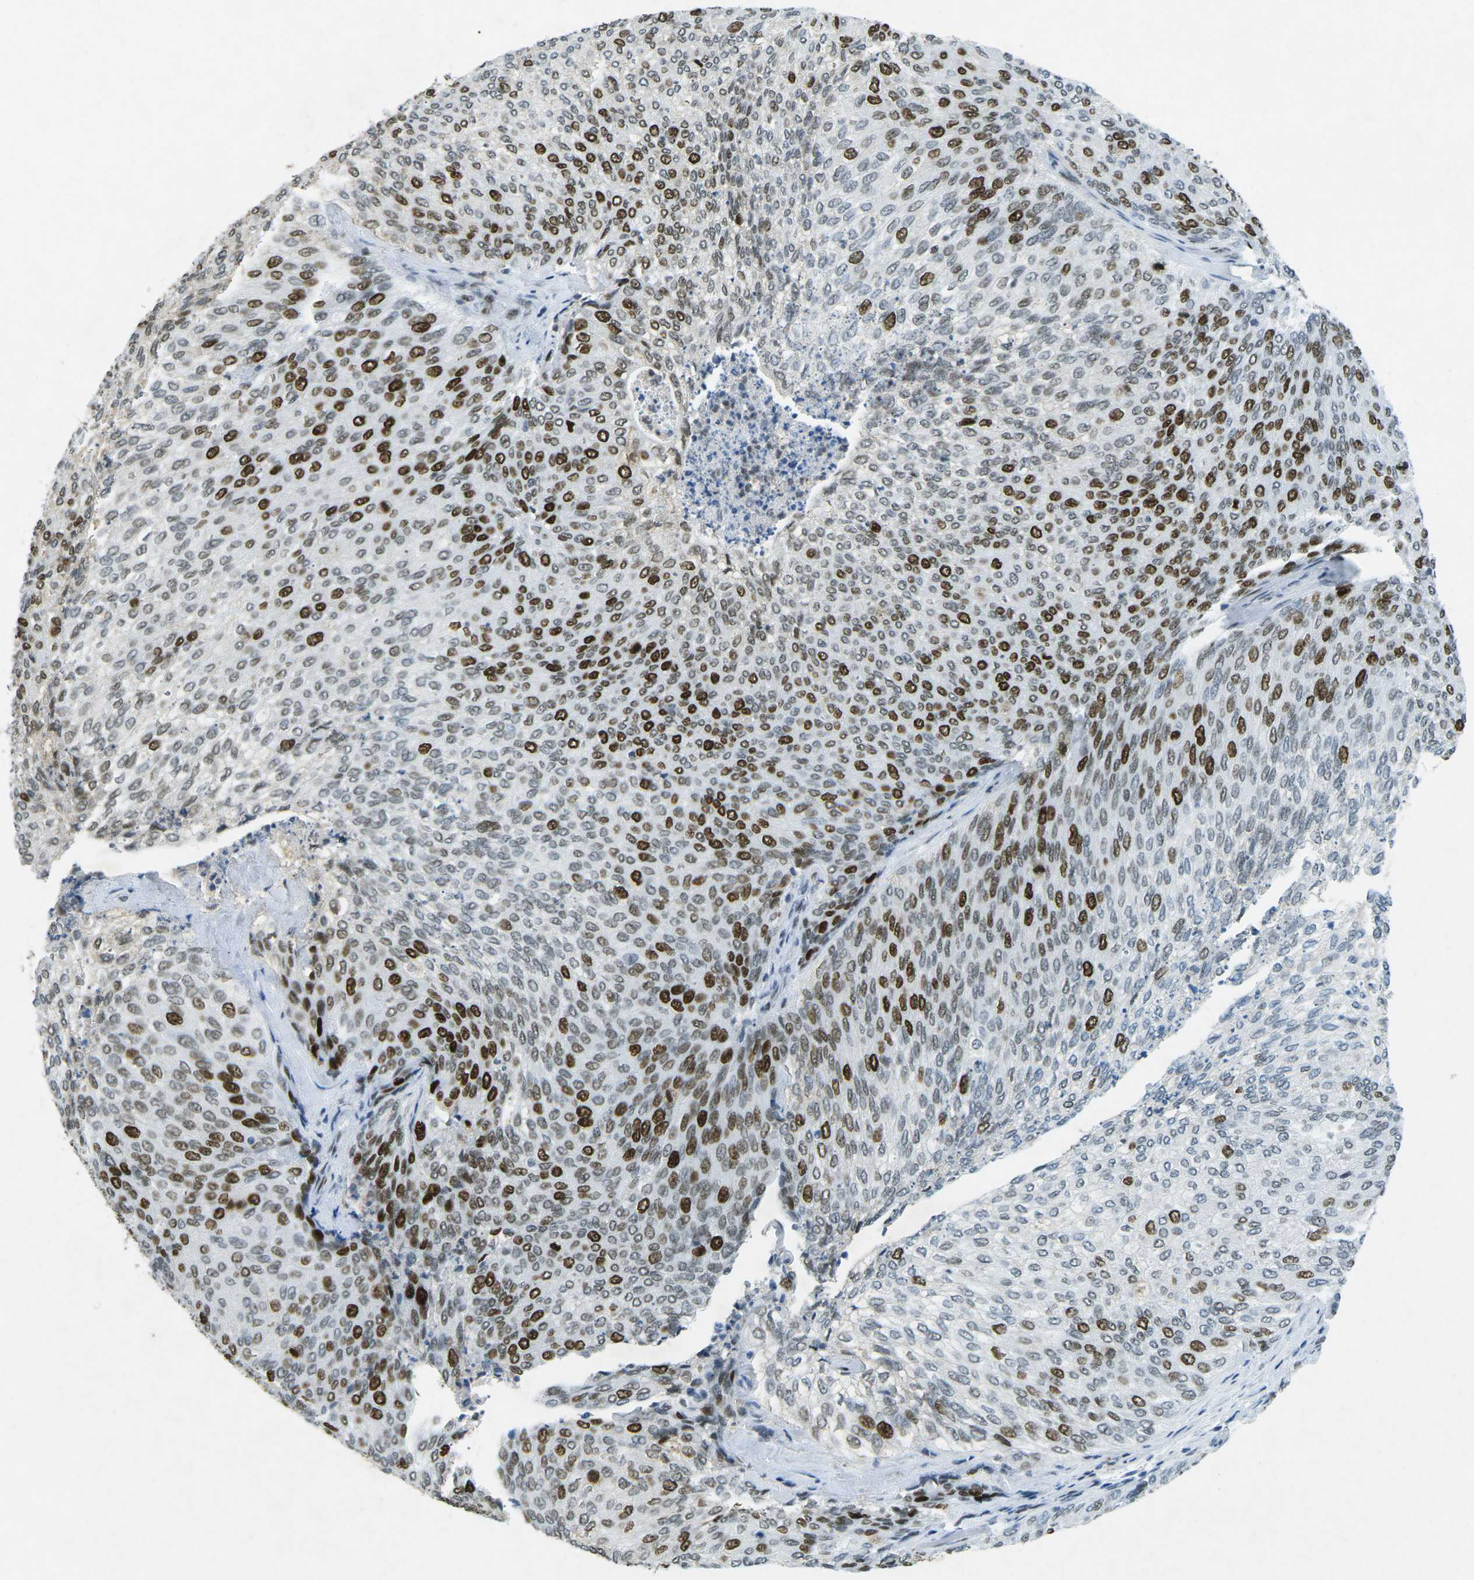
{"staining": {"intensity": "strong", "quantity": ">75%", "location": "nuclear"}, "tissue": "urothelial cancer", "cell_type": "Tumor cells", "image_type": "cancer", "snomed": [{"axis": "morphology", "description": "Urothelial carcinoma, Low grade"}, {"axis": "topography", "description": "Urinary bladder"}], "caption": "Immunohistochemistry (IHC) micrograph of neoplastic tissue: human urothelial cancer stained using immunohistochemistry demonstrates high levels of strong protein expression localized specifically in the nuclear of tumor cells, appearing as a nuclear brown color.", "gene": "RB1", "patient": {"sex": "female", "age": 79}}